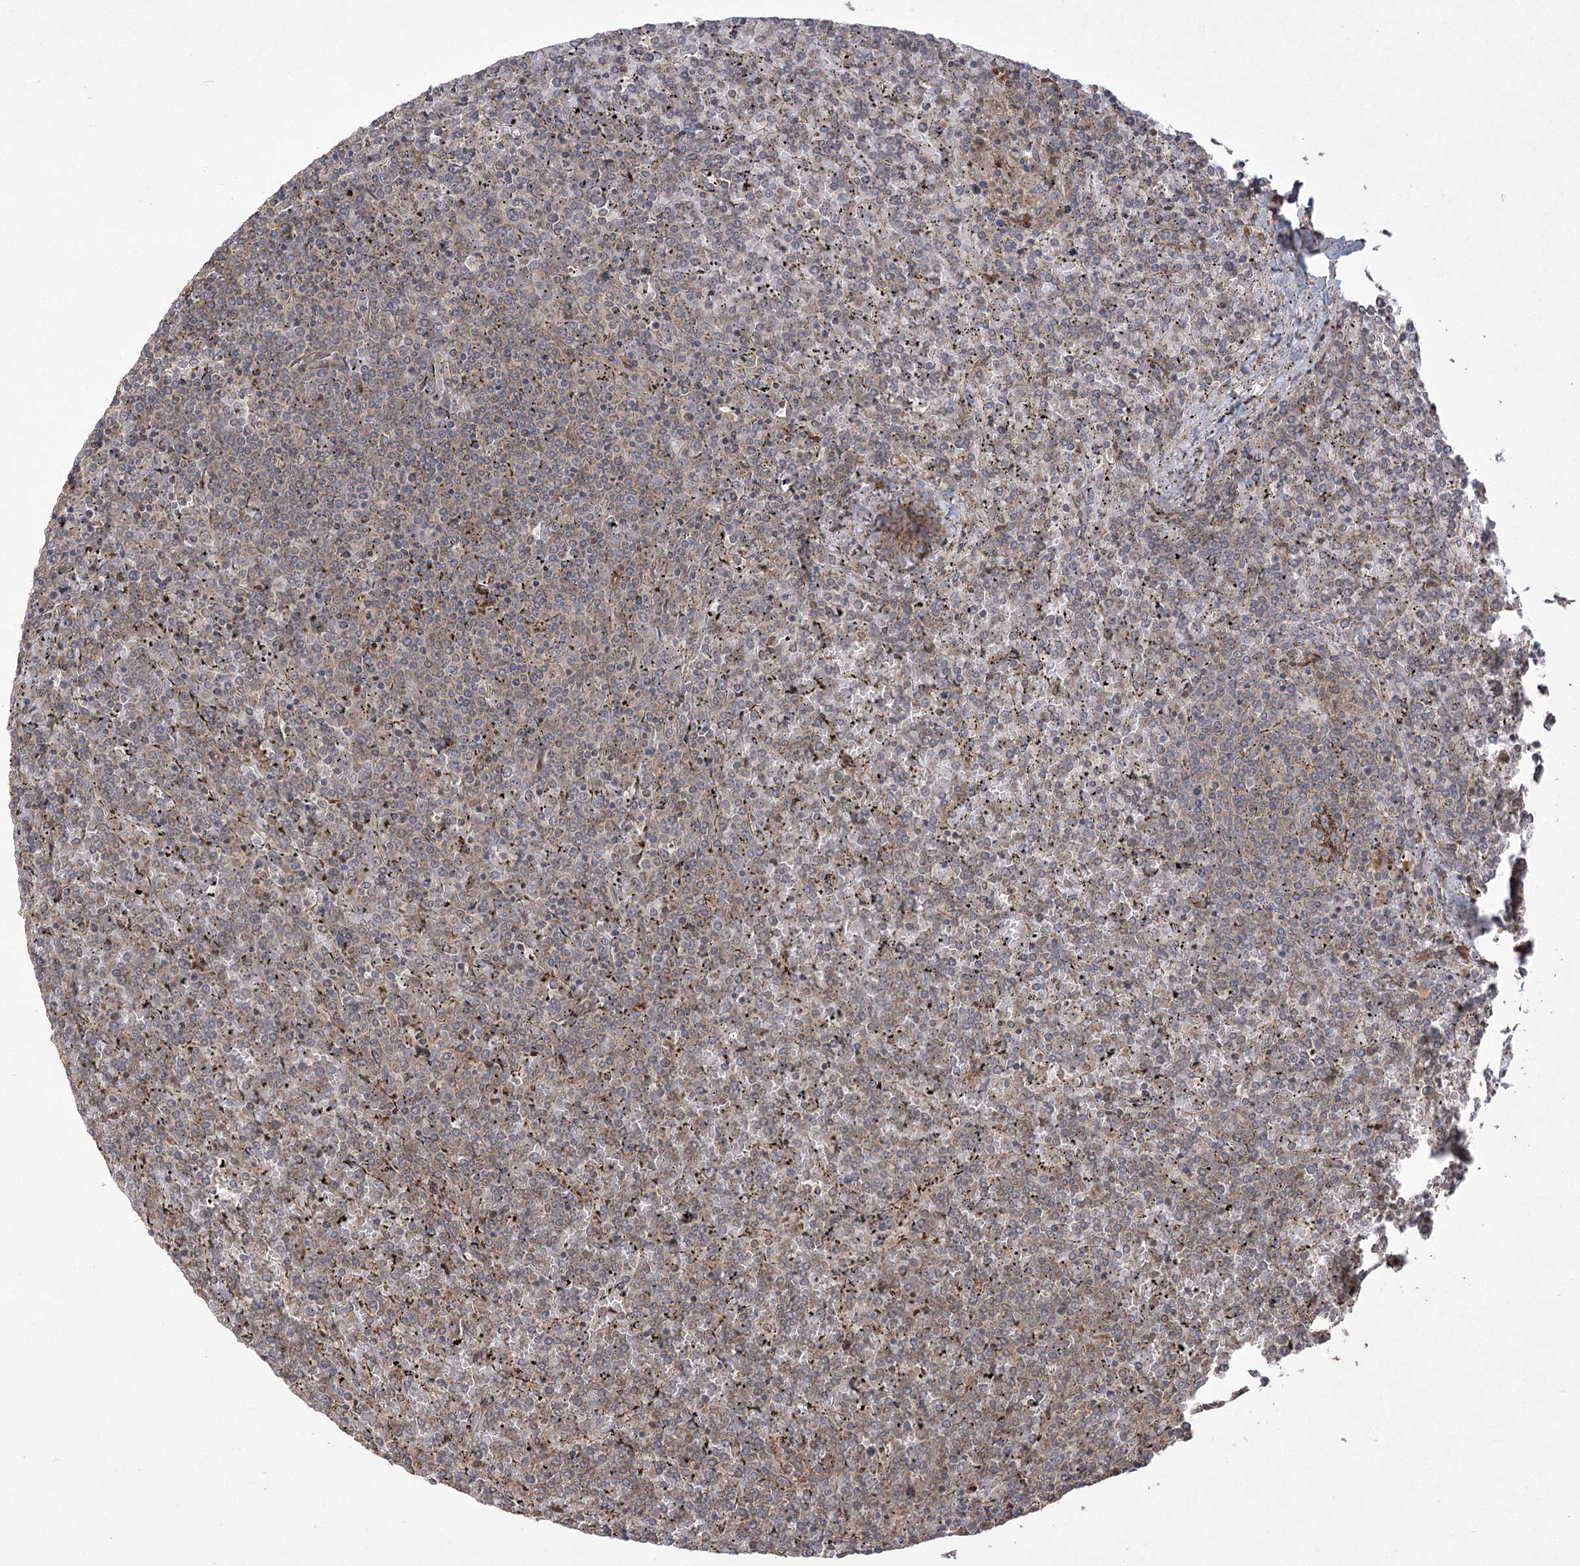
{"staining": {"intensity": "weak", "quantity": "25%-75%", "location": "cytoplasmic/membranous"}, "tissue": "lymphoma", "cell_type": "Tumor cells", "image_type": "cancer", "snomed": [{"axis": "morphology", "description": "Malignant lymphoma, non-Hodgkin's type, Low grade"}, {"axis": "topography", "description": "Spleen"}], "caption": "Immunohistochemistry (IHC) (DAB (3,3'-diaminobenzidine)) staining of human lymphoma exhibits weak cytoplasmic/membranous protein expression in approximately 25%-75% of tumor cells.", "gene": "CPLANE1", "patient": {"sex": "female", "age": 19}}